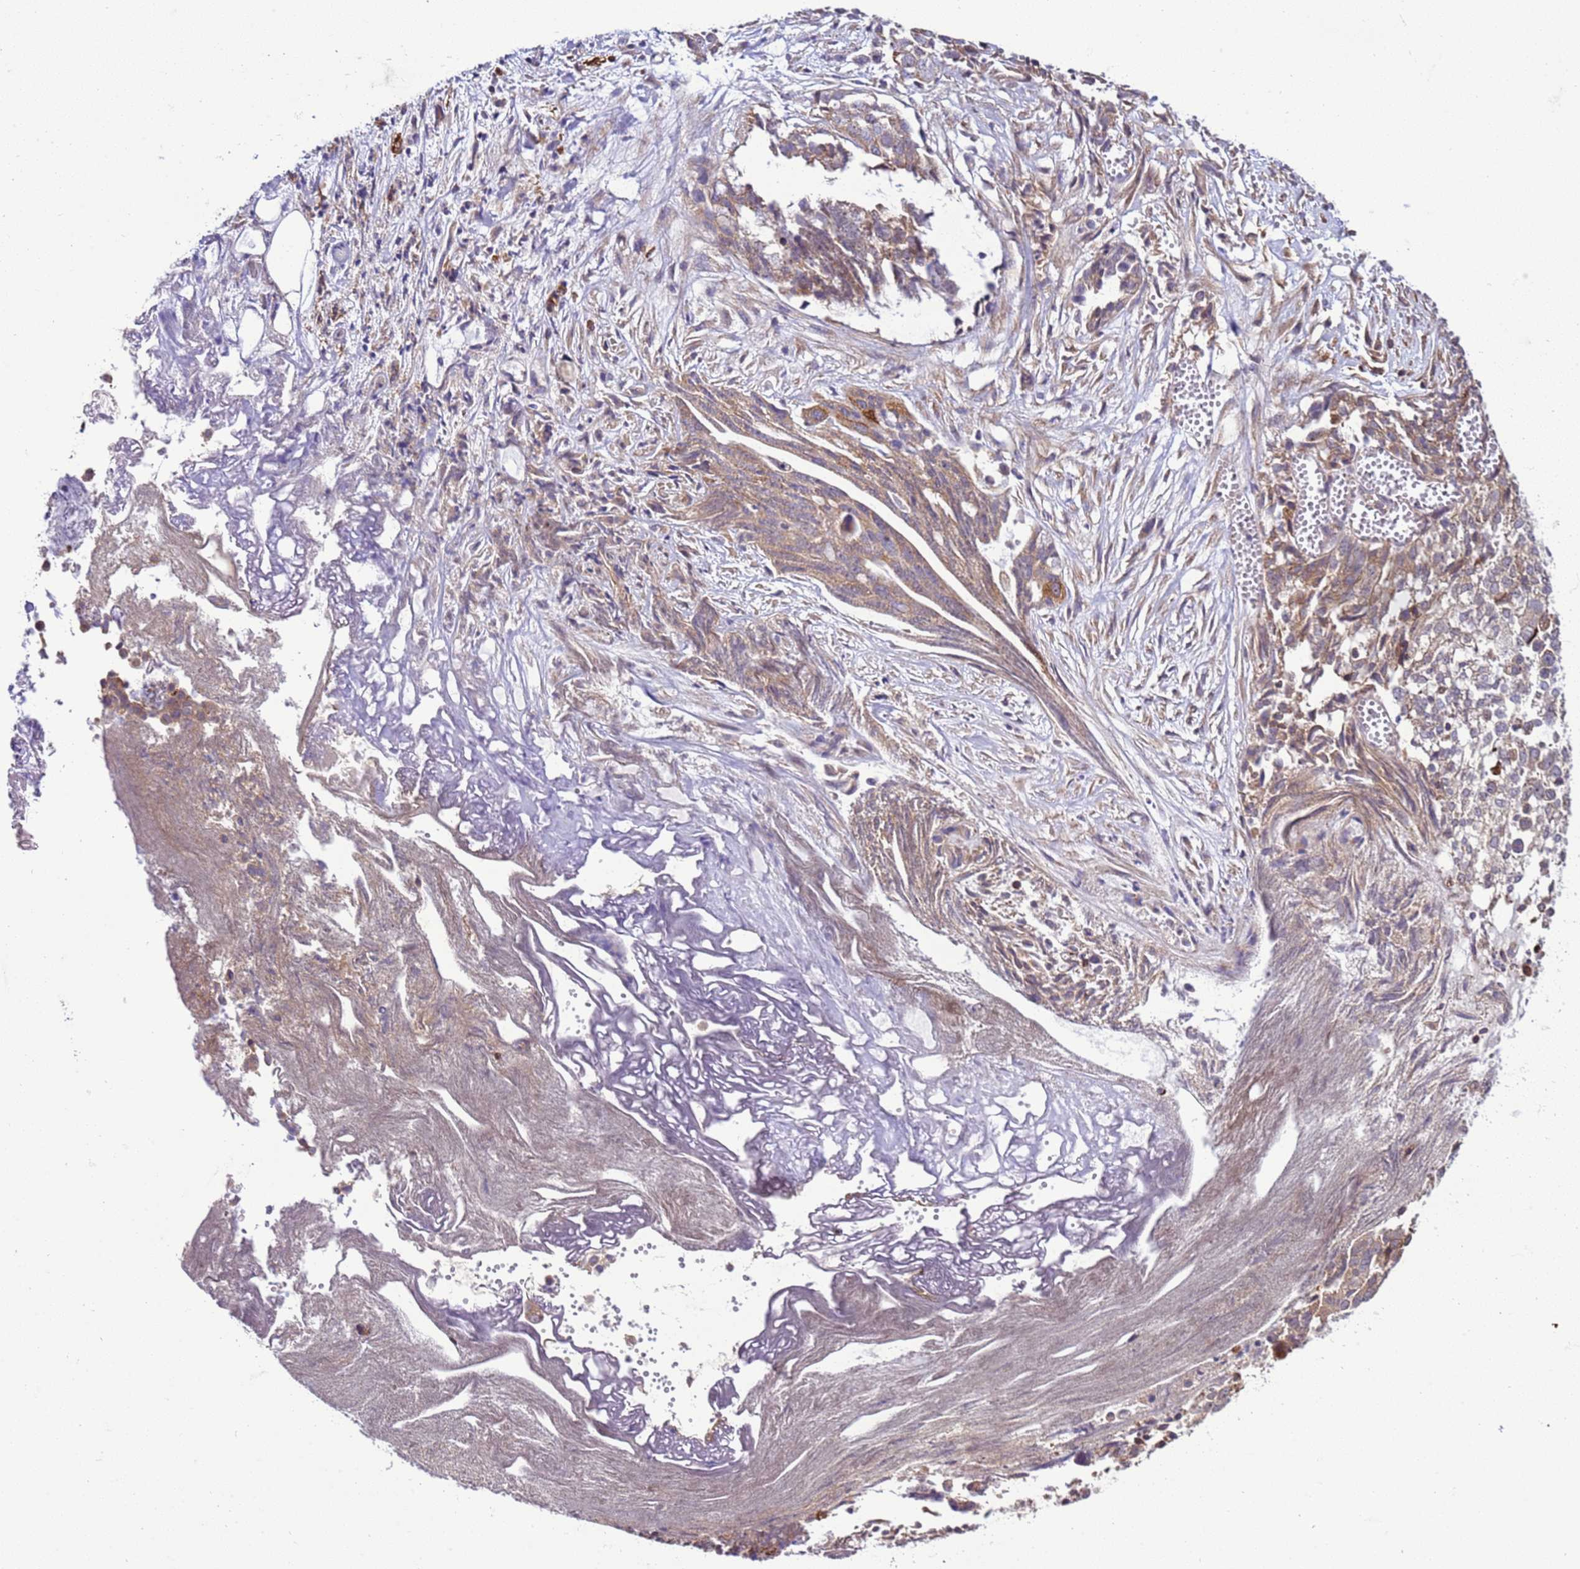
{"staining": {"intensity": "weak", "quantity": ">75%", "location": "cytoplasmic/membranous"}, "tissue": "ovarian cancer", "cell_type": "Tumor cells", "image_type": "cancer", "snomed": [{"axis": "morphology", "description": "Cystadenocarcinoma, serous, NOS"}, {"axis": "topography", "description": "Soft tissue"}, {"axis": "topography", "description": "Ovary"}], "caption": "Protein staining of serous cystadenocarcinoma (ovarian) tissue displays weak cytoplasmic/membranous expression in about >75% of tumor cells.", "gene": "GEN1", "patient": {"sex": "female", "age": 57}}